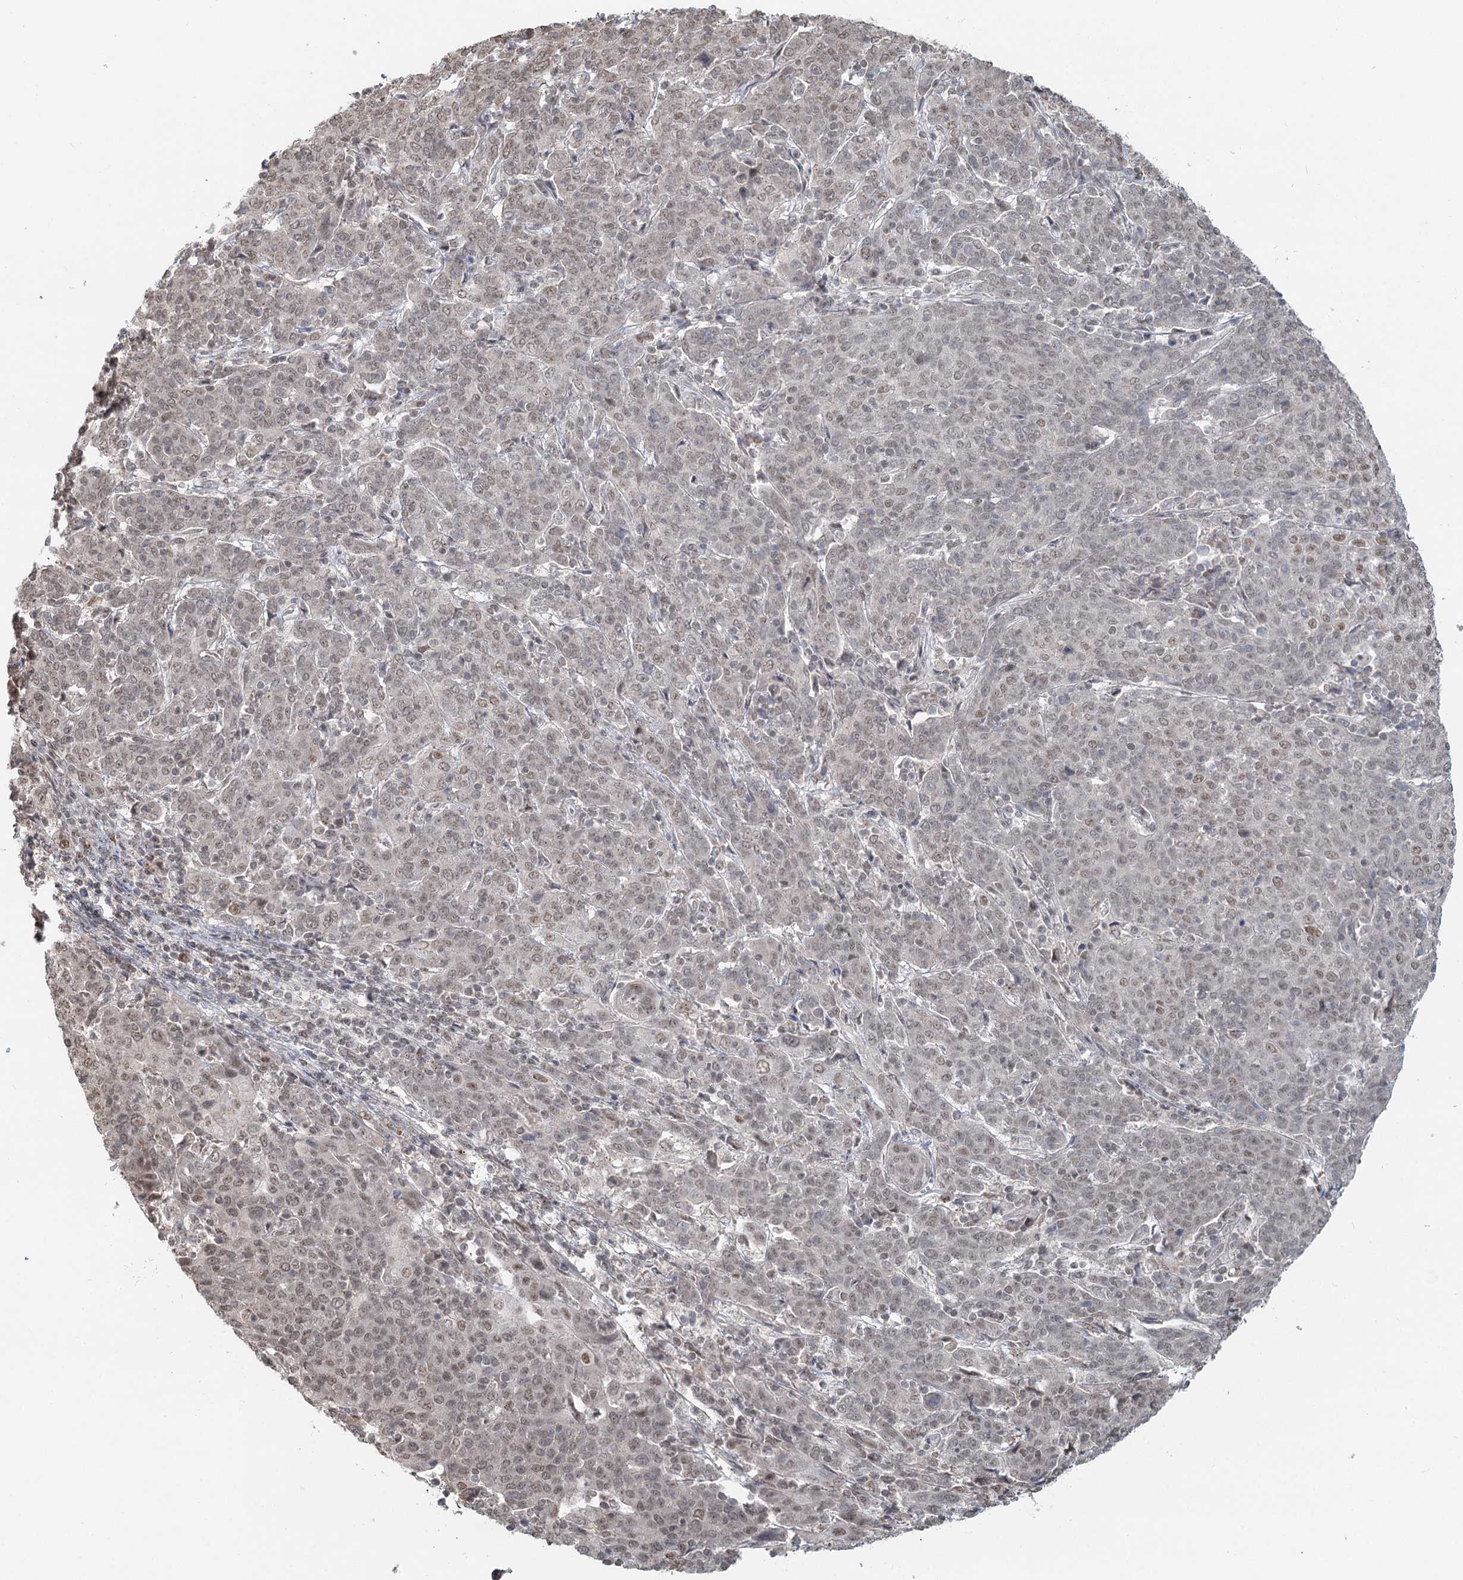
{"staining": {"intensity": "weak", "quantity": "25%-75%", "location": "nuclear"}, "tissue": "cervical cancer", "cell_type": "Tumor cells", "image_type": "cancer", "snomed": [{"axis": "morphology", "description": "Squamous cell carcinoma, NOS"}, {"axis": "topography", "description": "Cervix"}], "caption": "This is a histology image of immunohistochemistry (IHC) staining of squamous cell carcinoma (cervical), which shows weak expression in the nuclear of tumor cells.", "gene": "GPALPP1", "patient": {"sex": "female", "age": 67}}